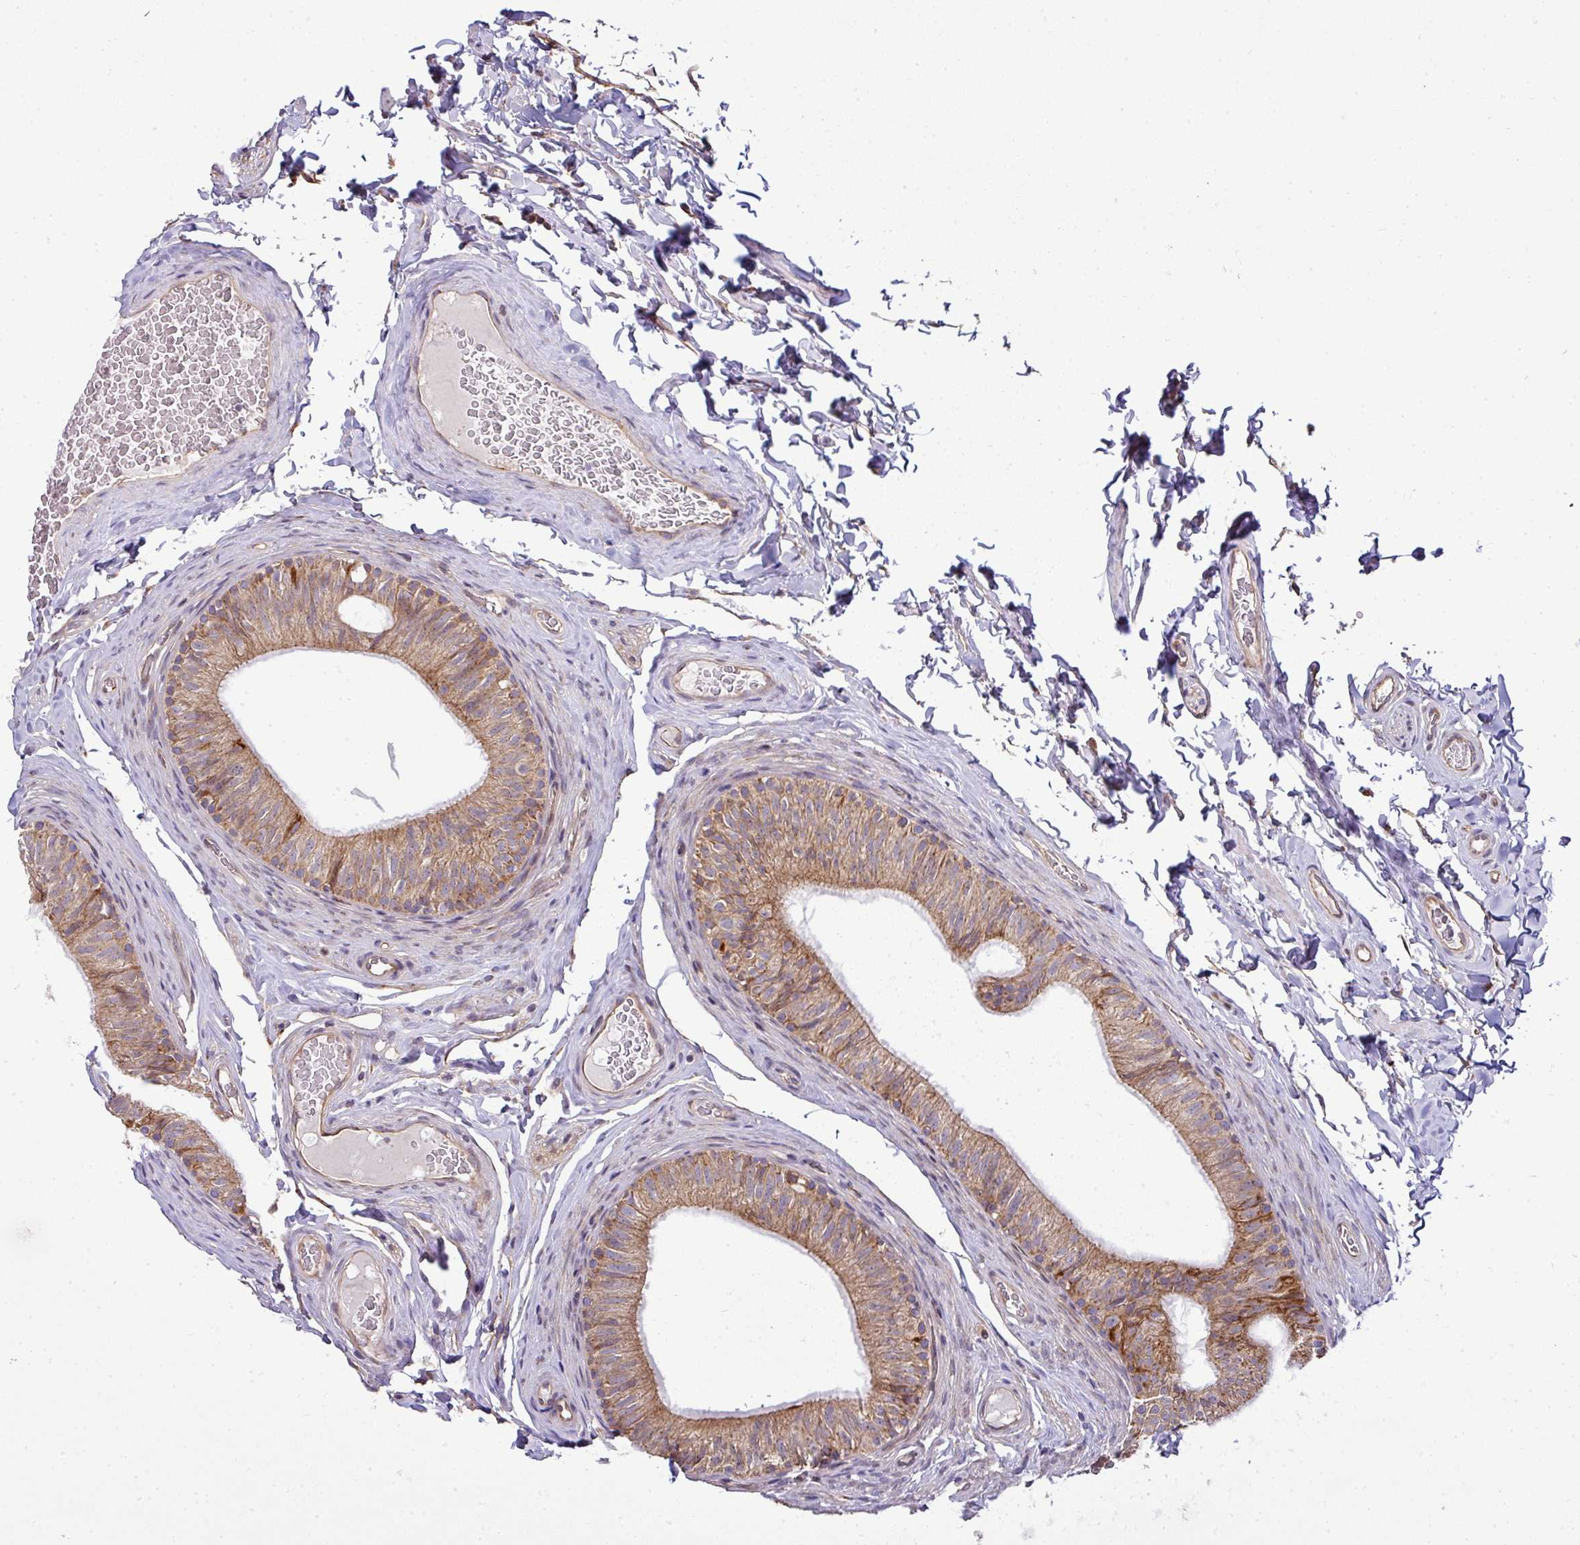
{"staining": {"intensity": "moderate", "quantity": ">75%", "location": "cytoplasmic/membranous"}, "tissue": "epididymis", "cell_type": "Glandular cells", "image_type": "normal", "snomed": [{"axis": "morphology", "description": "Normal tissue, NOS"}, {"axis": "topography", "description": "Epididymis"}], "caption": "Epididymis stained with immunohistochemistry (IHC) demonstrates moderate cytoplasmic/membranous positivity in approximately >75% of glandular cells.", "gene": "TIMMDC1", "patient": {"sex": "male", "age": 34}}